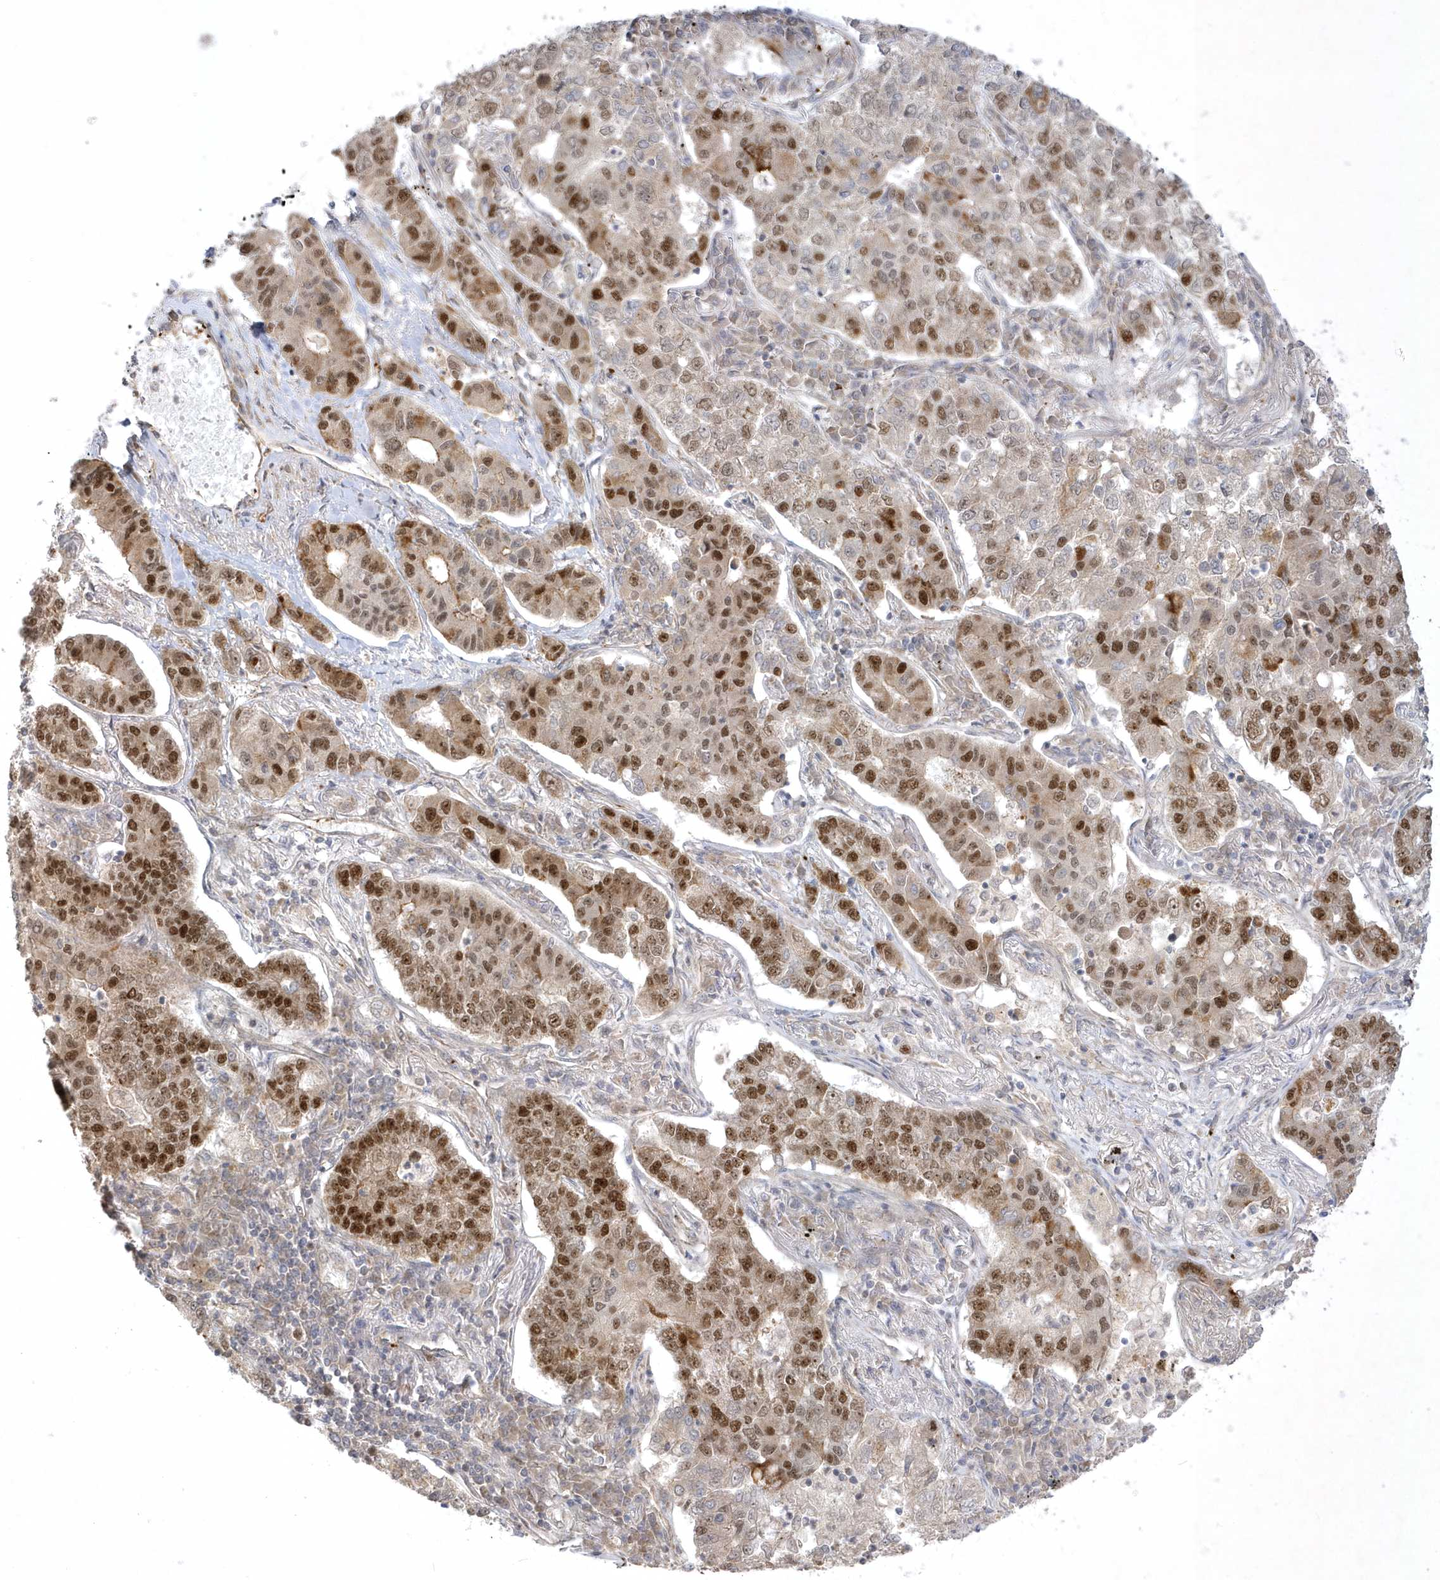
{"staining": {"intensity": "strong", "quantity": "25%-75%", "location": "nuclear"}, "tissue": "lung cancer", "cell_type": "Tumor cells", "image_type": "cancer", "snomed": [{"axis": "morphology", "description": "Adenocarcinoma, NOS"}, {"axis": "topography", "description": "Lung"}], "caption": "A brown stain labels strong nuclear positivity of a protein in lung cancer (adenocarcinoma) tumor cells.", "gene": "NAF1", "patient": {"sex": "male", "age": 49}}